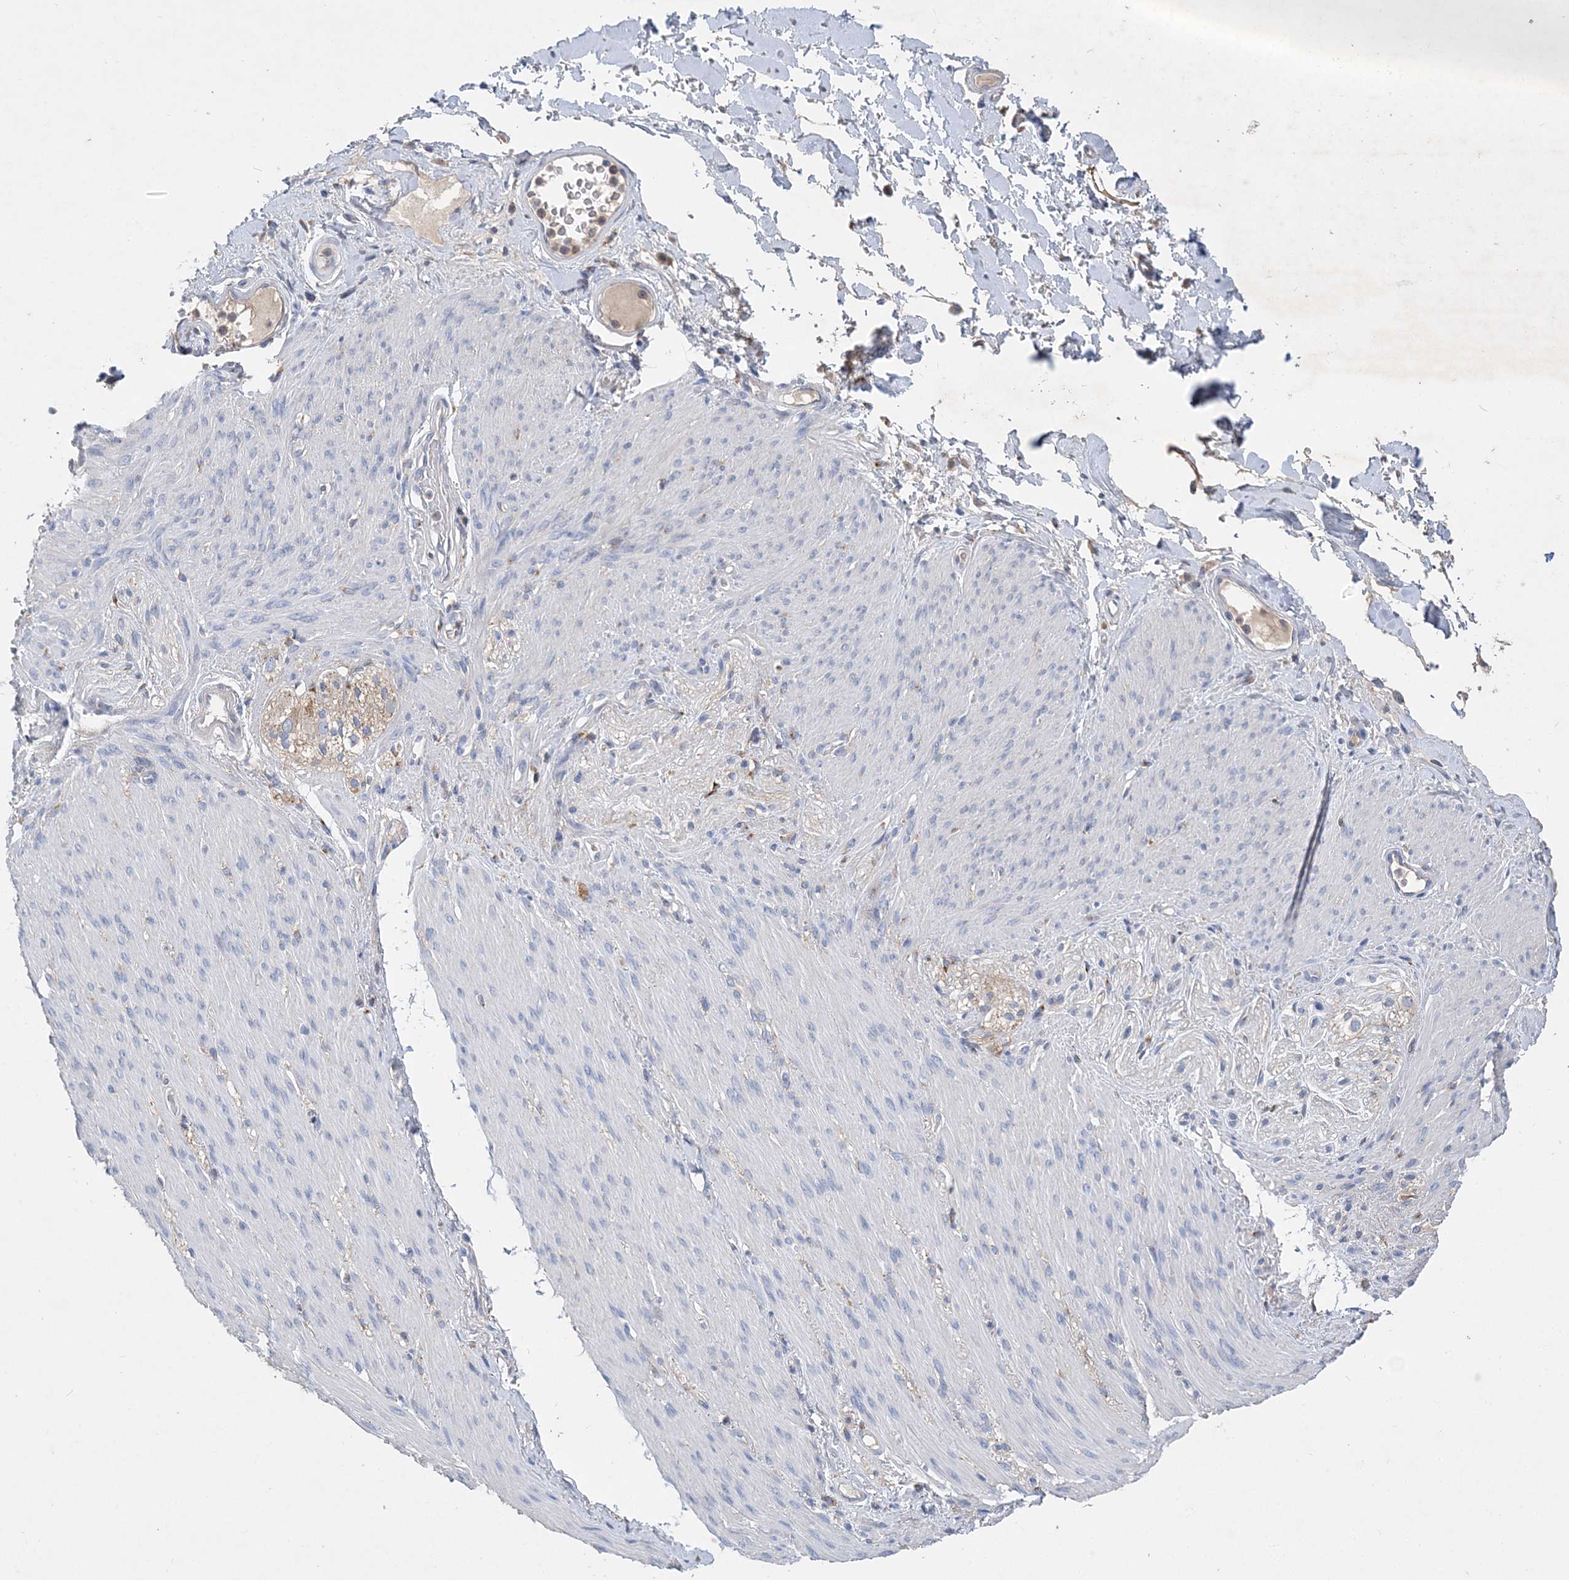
{"staining": {"intensity": "negative", "quantity": "none", "location": "none"}, "tissue": "adipose tissue", "cell_type": "Adipocytes", "image_type": "normal", "snomed": [{"axis": "morphology", "description": "Normal tissue, NOS"}, {"axis": "topography", "description": "Colon"}, {"axis": "topography", "description": "Peripheral nerve tissue"}], "caption": "DAB immunohistochemical staining of benign adipose tissue shows no significant expression in adipocytes.", "gene": "GRINA", "patient": {"sex": "female", "age": 61}}